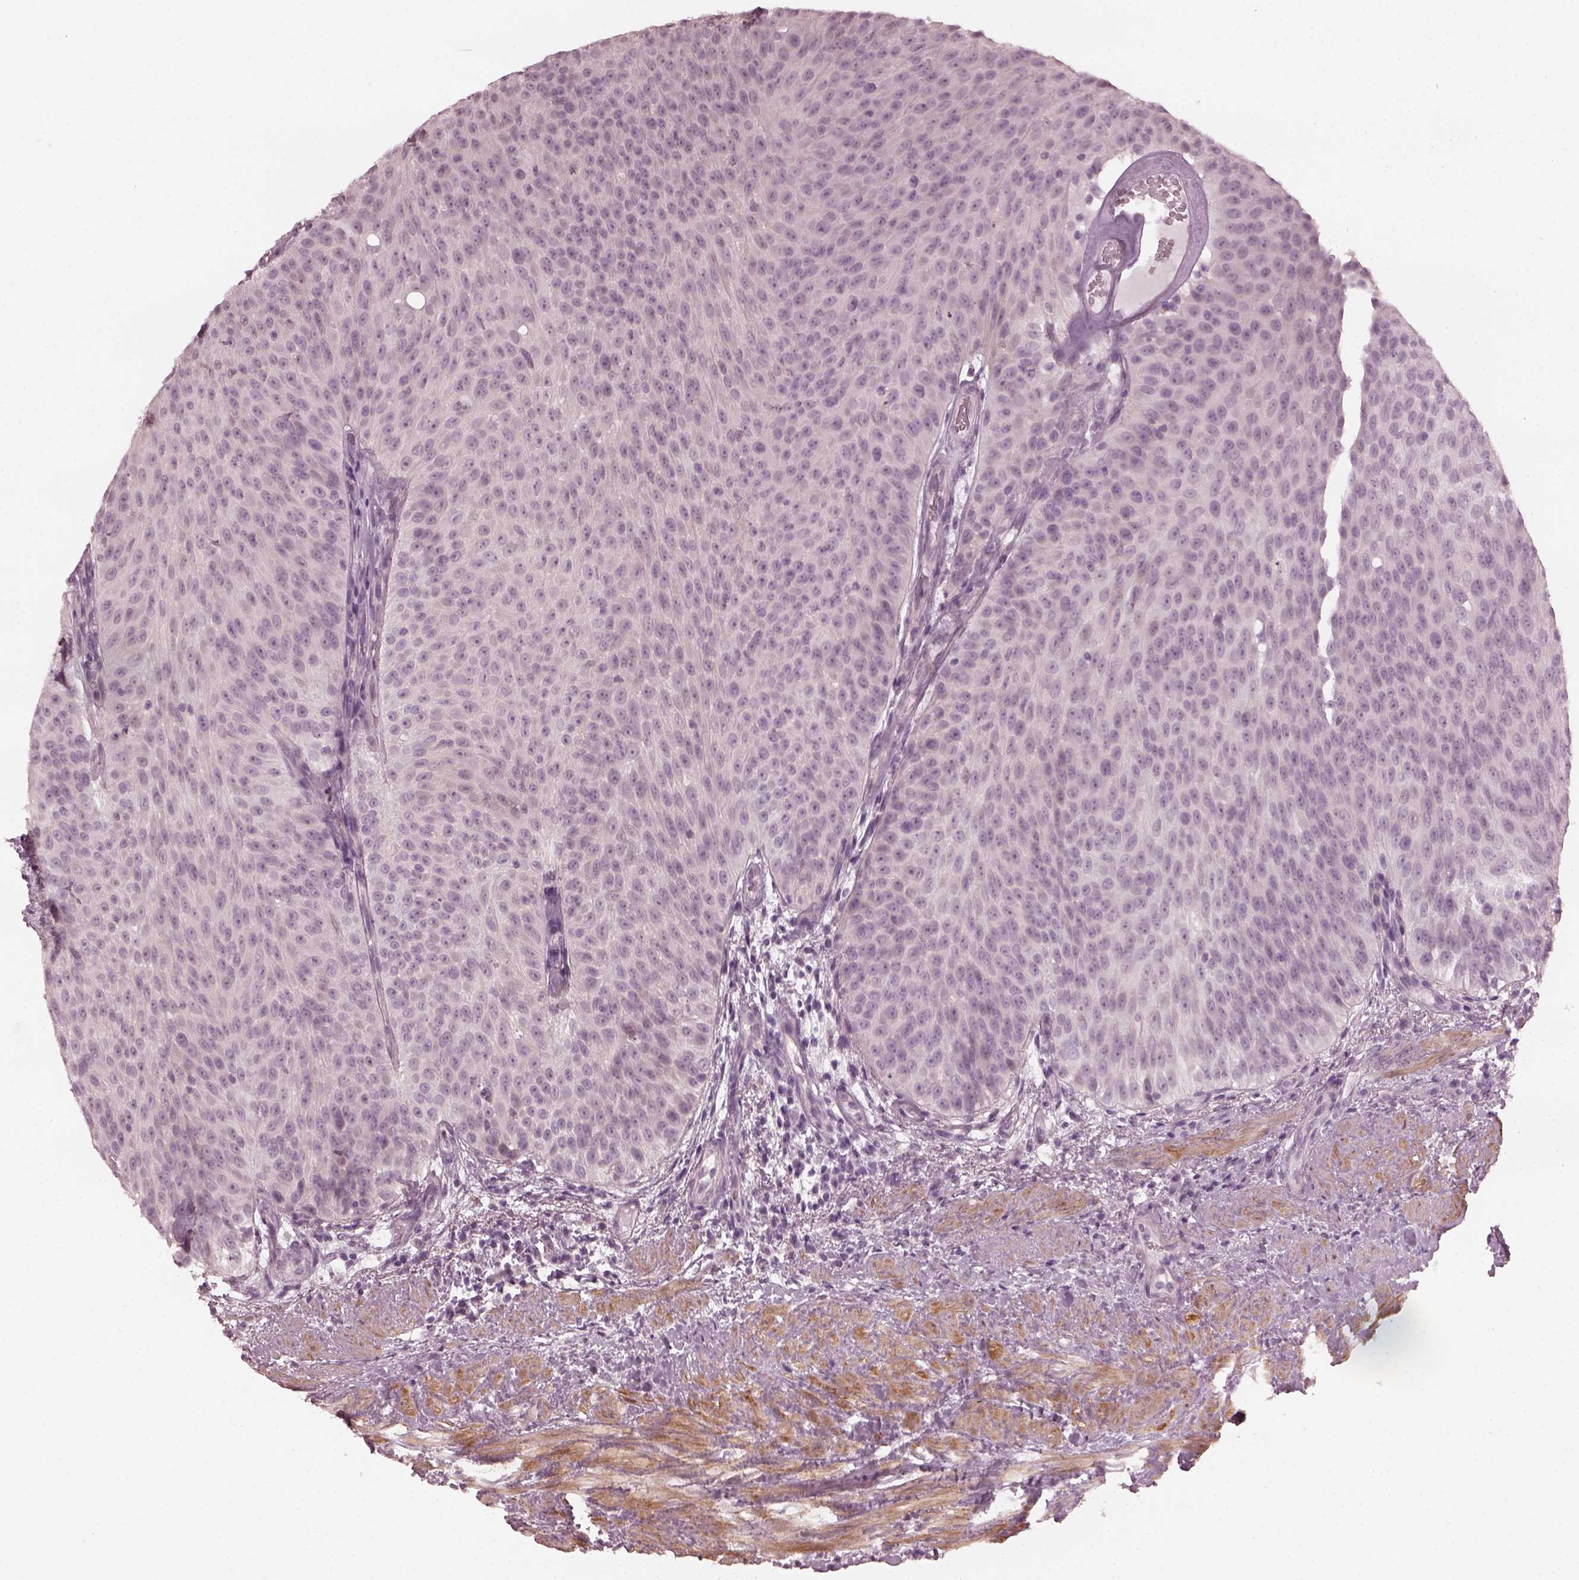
{"staining": {"intensity": "negative", "quantity": "none", "location": "none"}, "tissue": "urothelial cancer", "cell_type": "Tumor cells", "image_type": "cancer", "snomed": [{"axis": "morphology", "description": "Urothelial carcinoma, Low grade"}, {"axis": "topography", "description": "Urinary bladder"}], "caption": "Tumor cells are negative for protein expression in human urothelial carcinoma (low-grade). The staining is performed using DAB brown chromogen with nuclei counter-stained in using hematoxylin.", "gene": "CCDC170", "patient": {"sex": "male", "age": 78}}